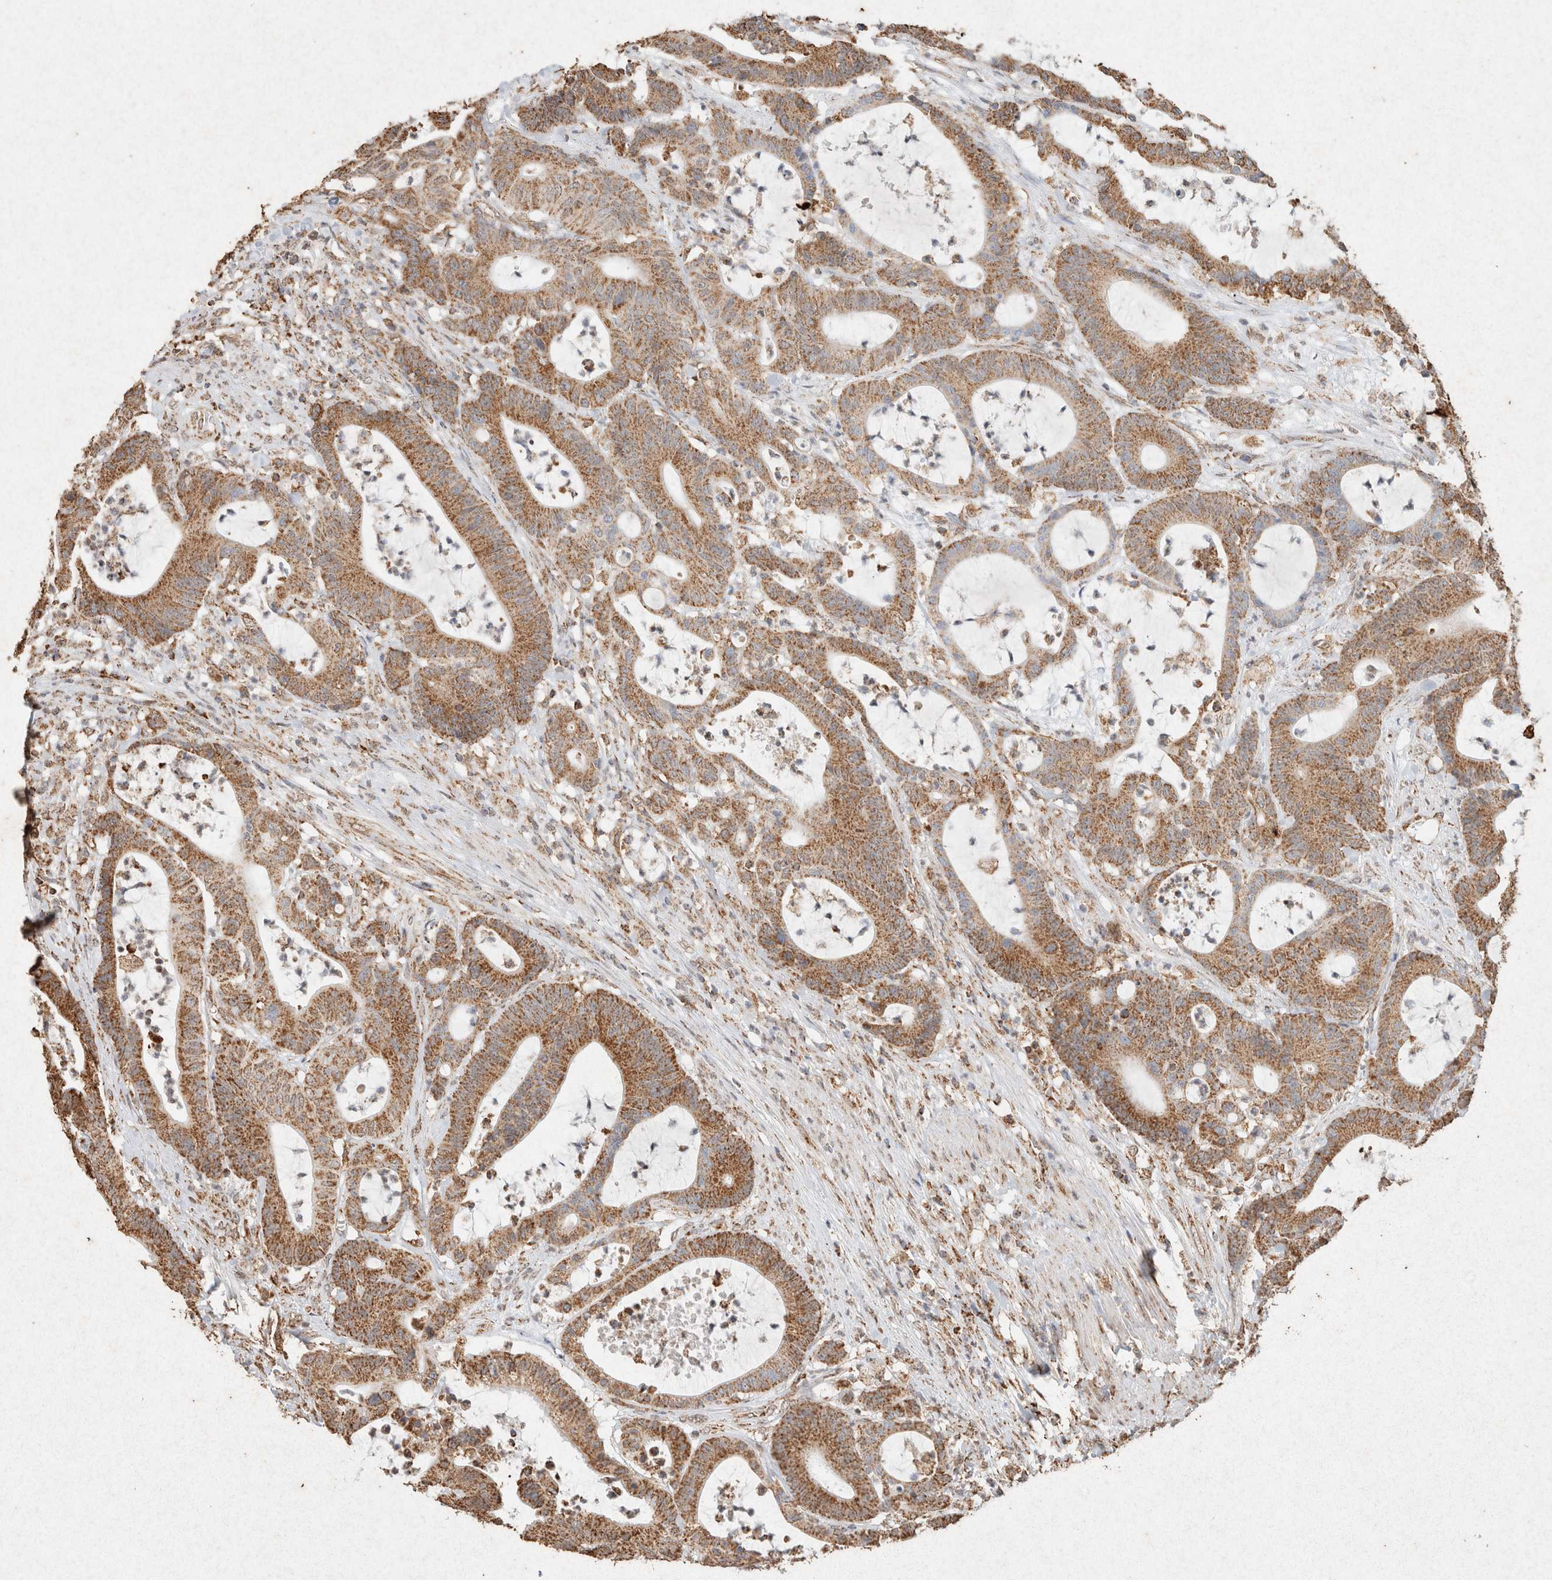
{"staining": {"intensity": "moderate", "quantity": ">75%", "location": "cytoplasmic/membranous"}, "tissue": "colorectal cancer", "cell_type": "Tumor cells", "image_type": "cancer", "snomed": [{"axis": "morphology", "description": "Adenocarcinoma, NOS"}, {"axis": "topography", "description": "Colon"}], "caption": "About >75% of tumor cells in human colorectal adenocarcinoma reveal moderate cytoplasmic/membranous protein positivity as visualized by brown immunohistochemical staining.", "gene": "SDC2", "patient": {"sex": "female", "age": 84}}